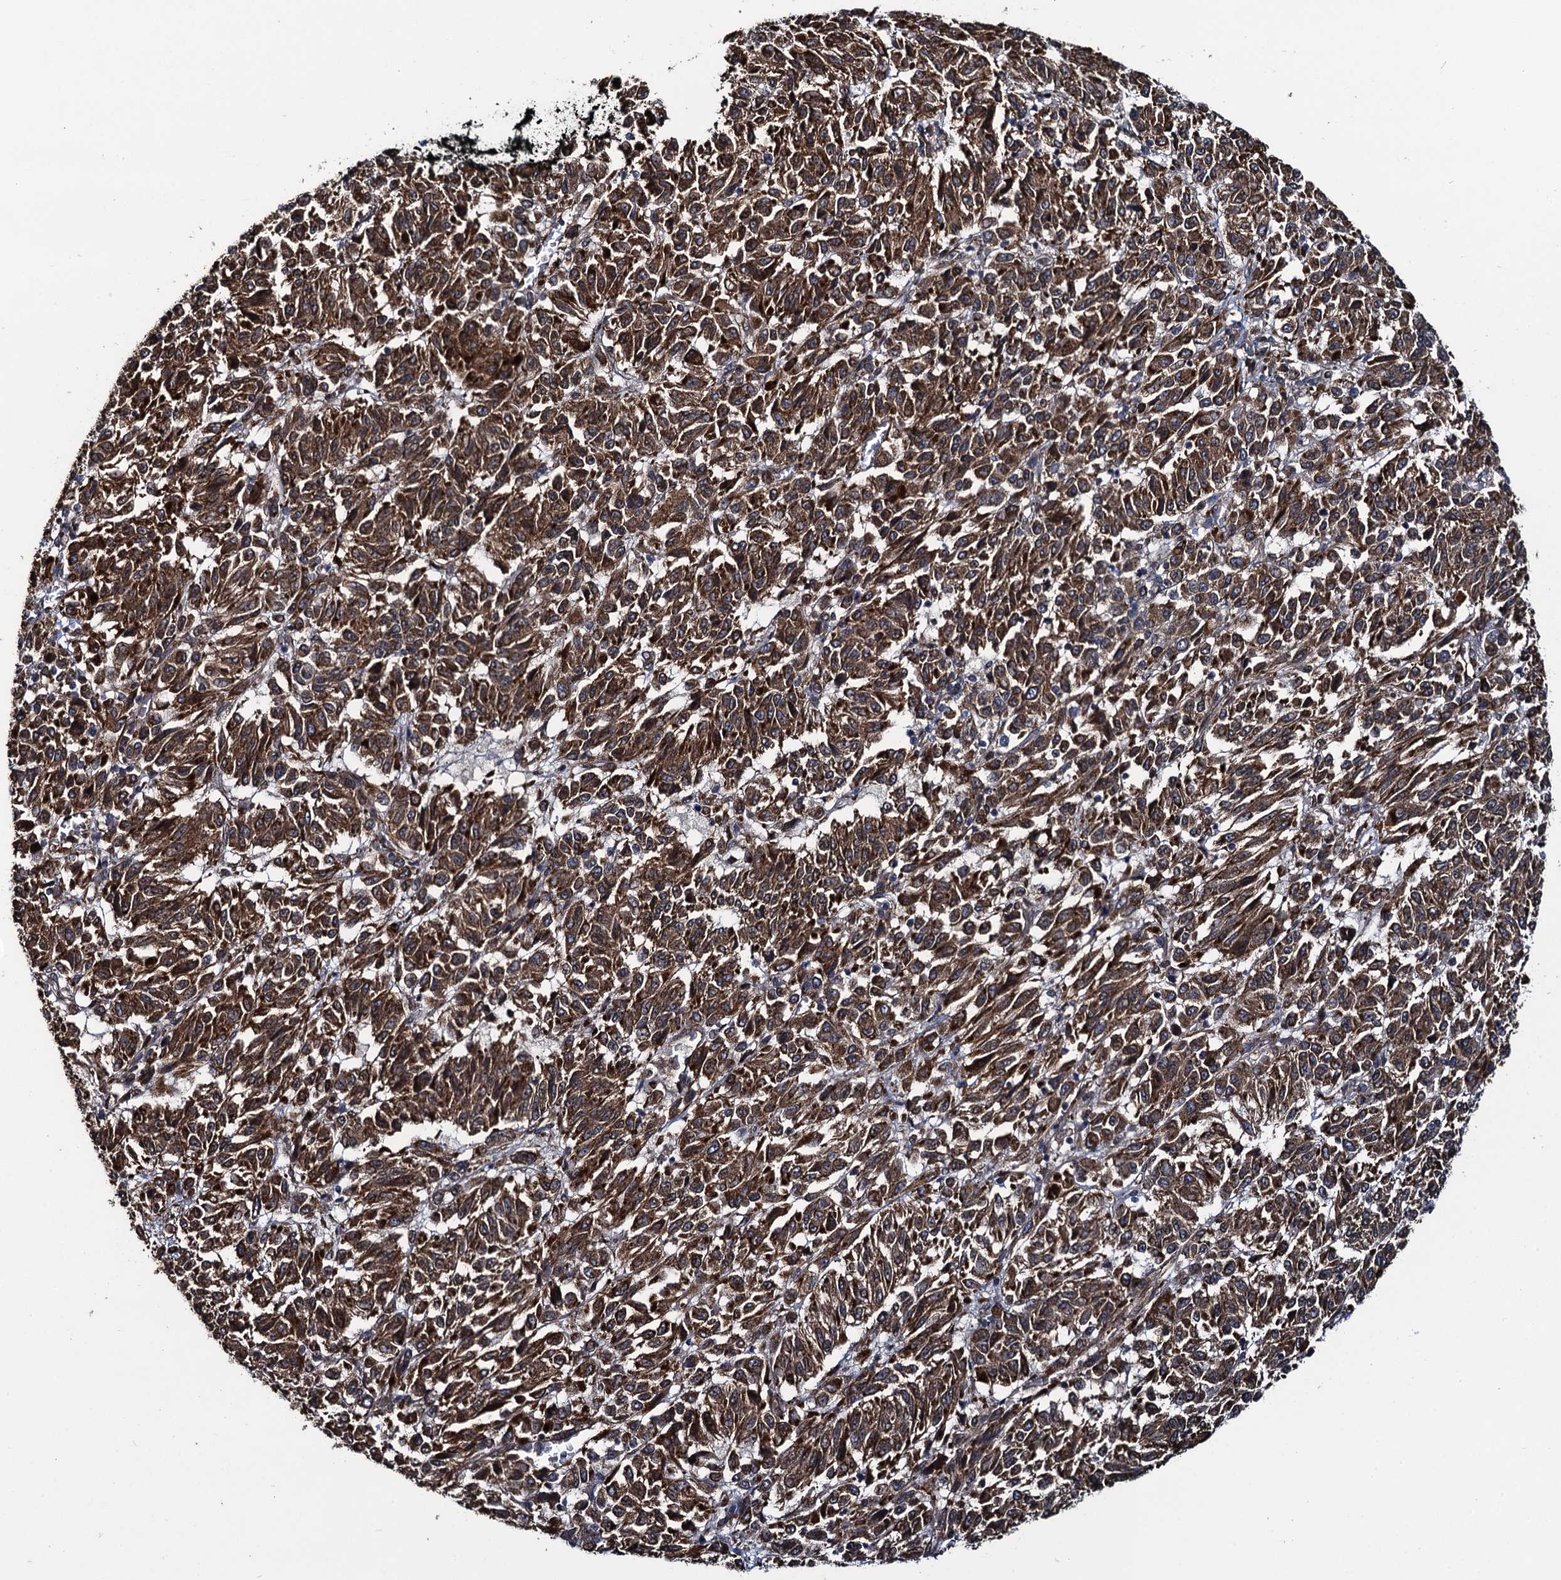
{"staining": {"intensity": "strong", "quantity": ">75%", "location": "cytoplasmic/membranous"}, "tissue": "melanoma", "cell_type": "Tumor cells", "image_type": "cancer", "snomed": [{"axis": "morphology", "description": "Malignant melanoma, Metastatic site"}, {"axis": "topography", "description": "Lung"}], "caption": "Immunohistochemistry (IHC) staining of melanoma, which demonstrates high levels of strong cytoplasmic/membranous expression in about >75% of tumor cells indicating strong cytoplasmic/membranous protein staining. The staining was performed using DAB (3,3'-diaminobenzidine) (brown) for protein detection and nuclei were counterstained in hematoxylin (blue).", "gene": "EVX2", "patient": {"sex": "male", "age": 64}}